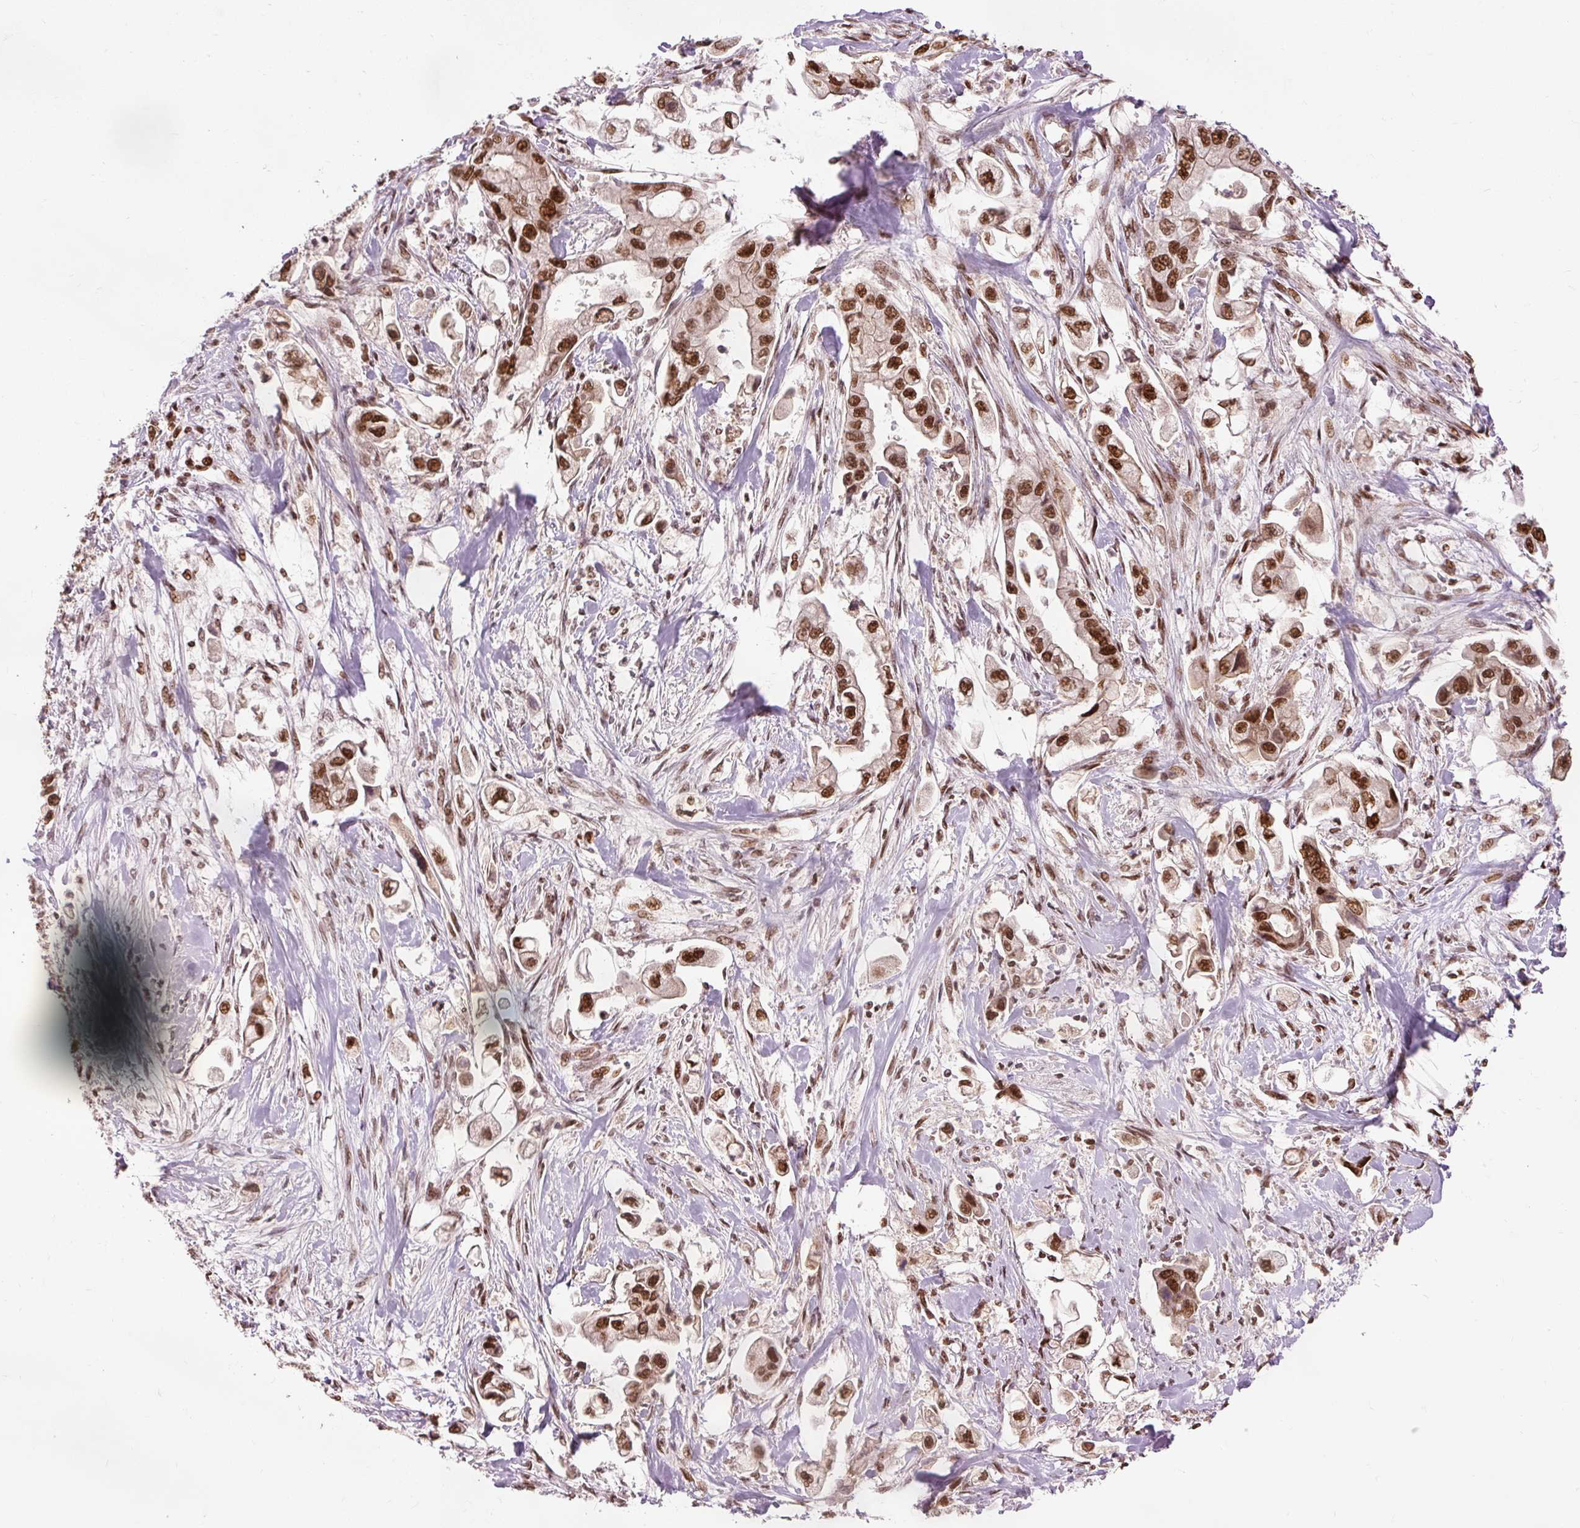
{"staining": {"intensity": "strong", "quantity": ">75%", "location": "nuclear"}, "tissue": "stomach cancer", "cell_type": "Tumor cells", "image_type": "cancer", "snomed": [{"axis": "morphology", "description": "Adenocarcinoma, NOS"}, {"axis": "topography", "description": "Stomach"}], "caption": "Protein staining exhibits strong nuclear positivity in approximately >75% of tumor cells in stomach cancer. (DAB IHC, brown staining for protein, blue staining for nuclei).", "gene": "ZBTB44", "patient": {"sex": "male", "age": 62}}